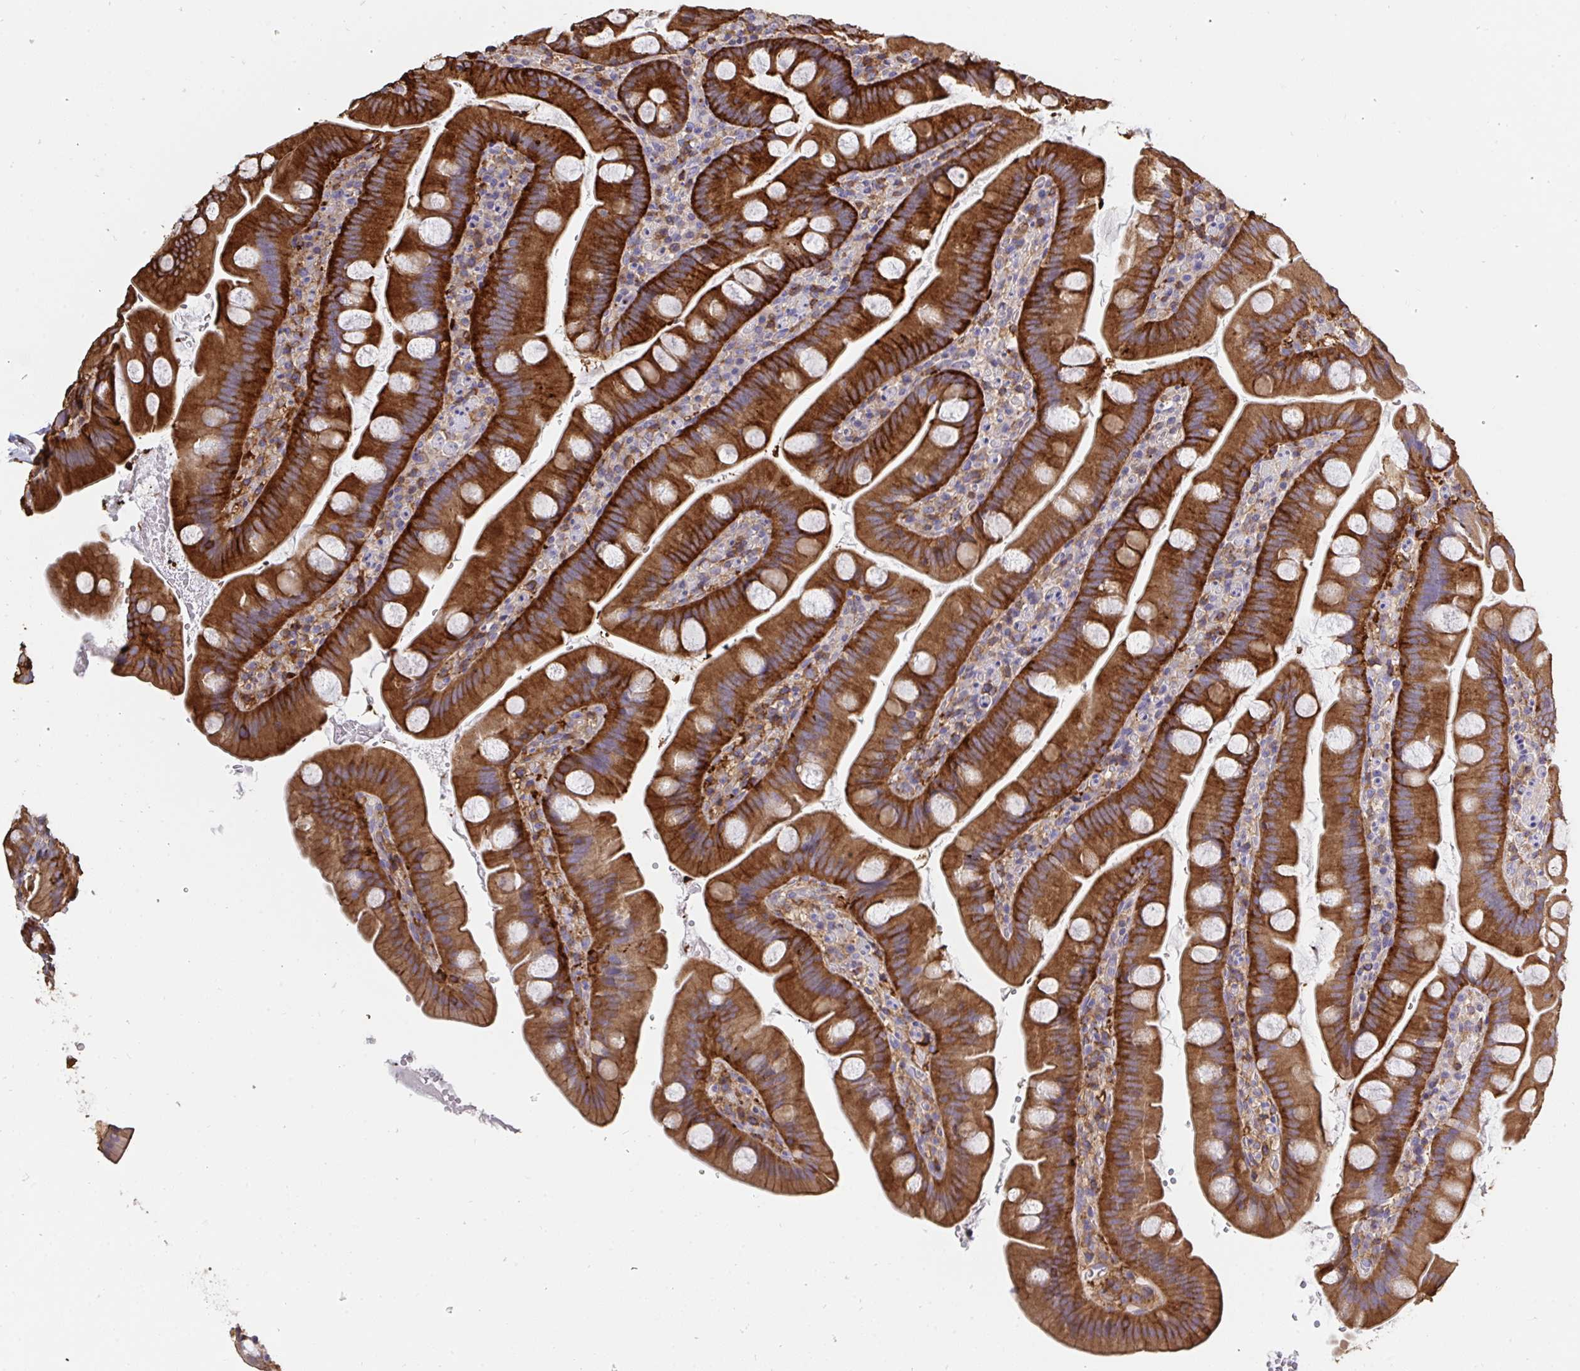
{"staining": {"intensity": "strong", "quantity": "25%-75%", "location": "cytoplasmic/membranous"}, "tissue": "small intestine", "cell_type": "Glandular cells", "image_type": "normal", "snomed": [{"axis": "morphology", "description": "Normal tissue, NOS"}, {"axis": "topography", "description": "Small intestine"}], "caption": "Small intestine stained with DAB (3,3'-diaminobenzidine) IHC exhibits high levels of strong cytoplasmic/membranous expression in approximately 25%-75% of glandular cells.", "gene": "CFL1", "patient": {"sex": "female", "age": 68}}